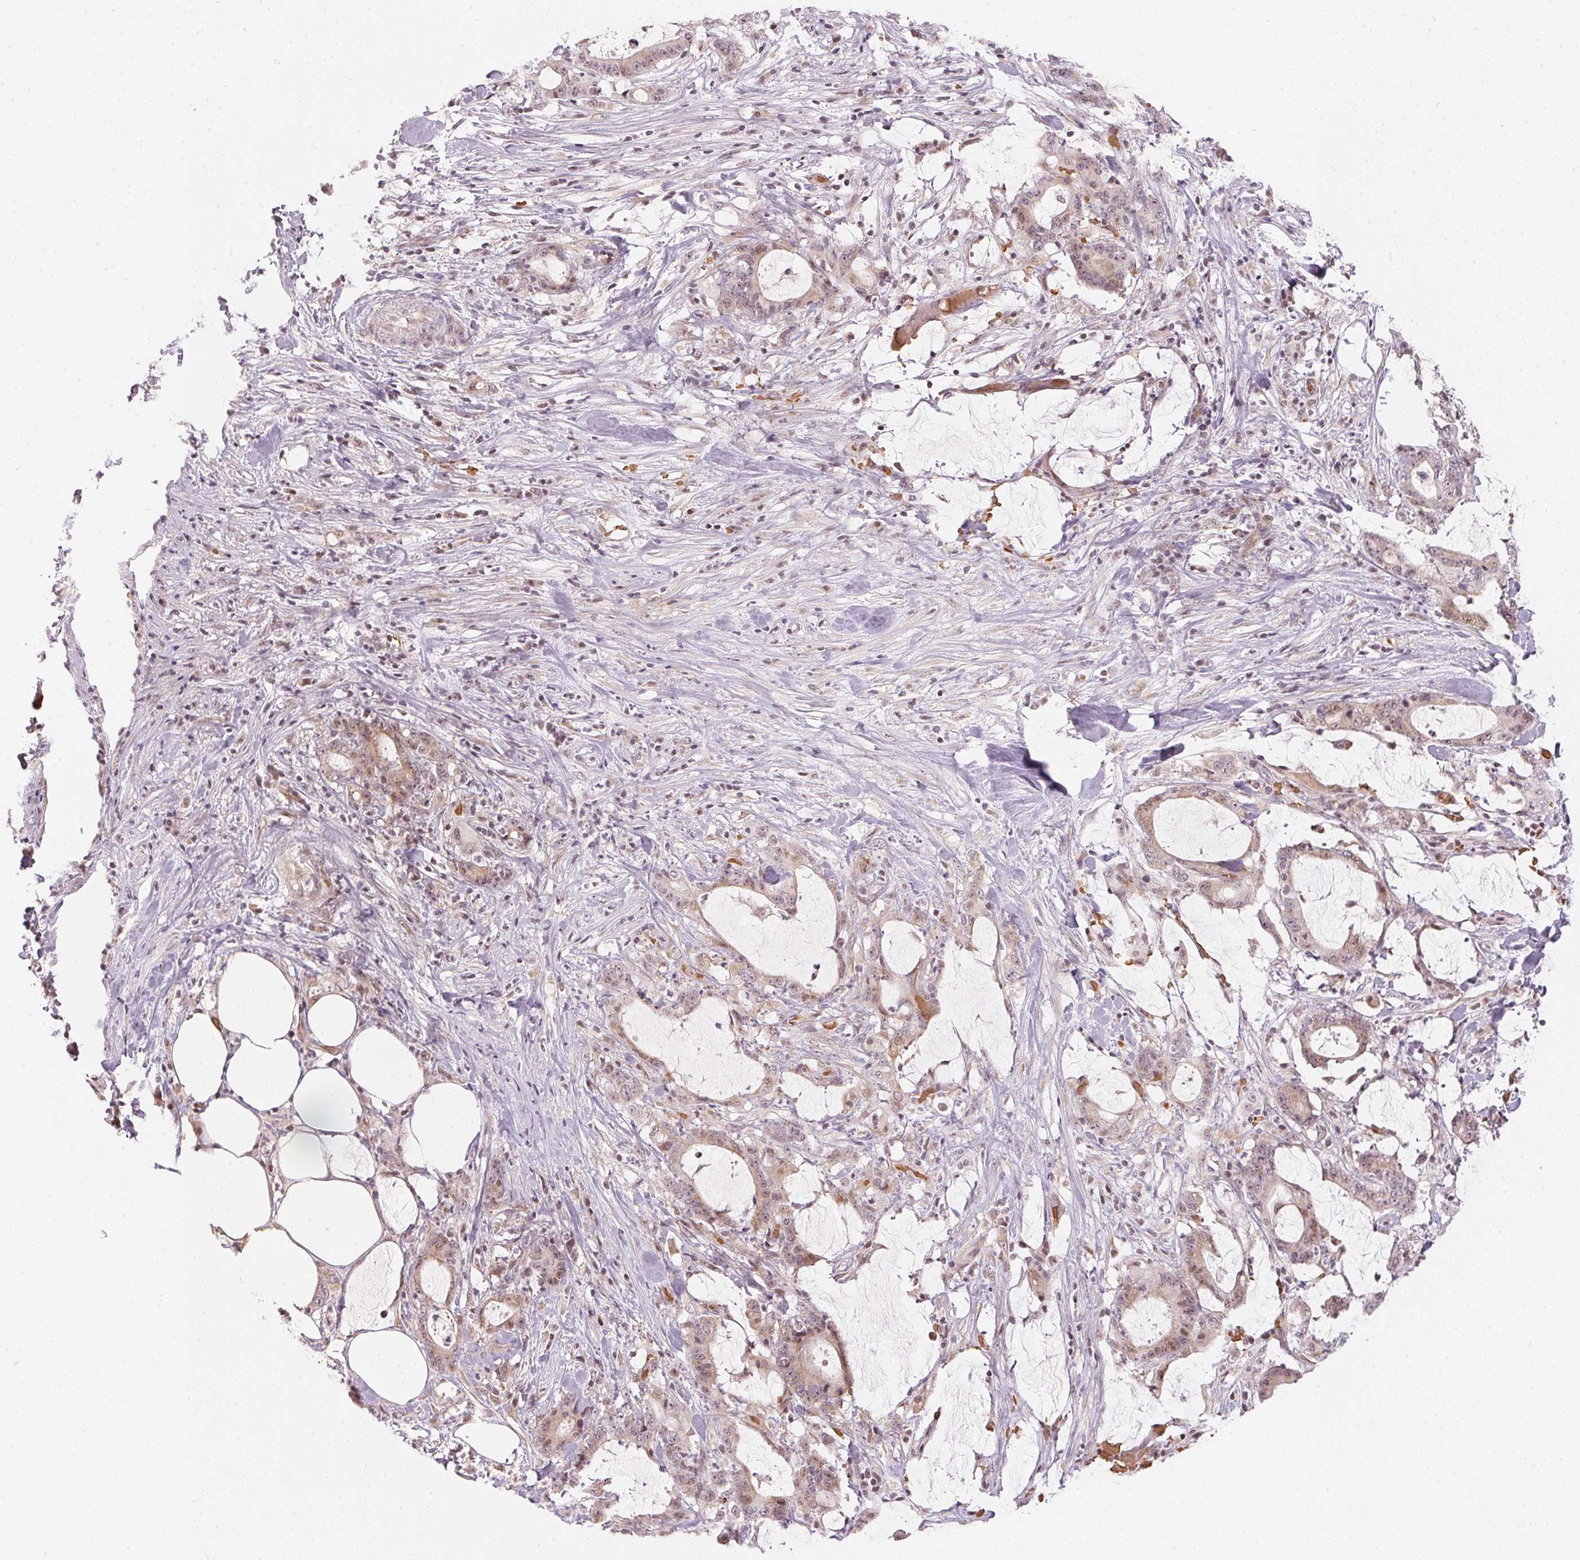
{"staining": {"intensity": "weak", "quantity": ">75%", "location": "nuclear"}, "tissue": "stomach cancer", "cell_type": "Tumor cells", "image_type": "cancer", "snomed": [{"axis": "morphology", "description": "Adenocarcinoma, NOS"}, {"axis": "topography", "description": "Stomach, upper"}], "caption": "Protein analysis of stomach adenocarcinoma tissue displays weak nuclear positivity in about >75% of tumor cells. The staining is performed using DAB (3,3'-diaminobenzidine) brown chromogen to label protein expression. The nuclei are counter-stained blue using hematoxylin.", "gene": "KAT6A", "patient": {"sex": "male", "age": 68}}